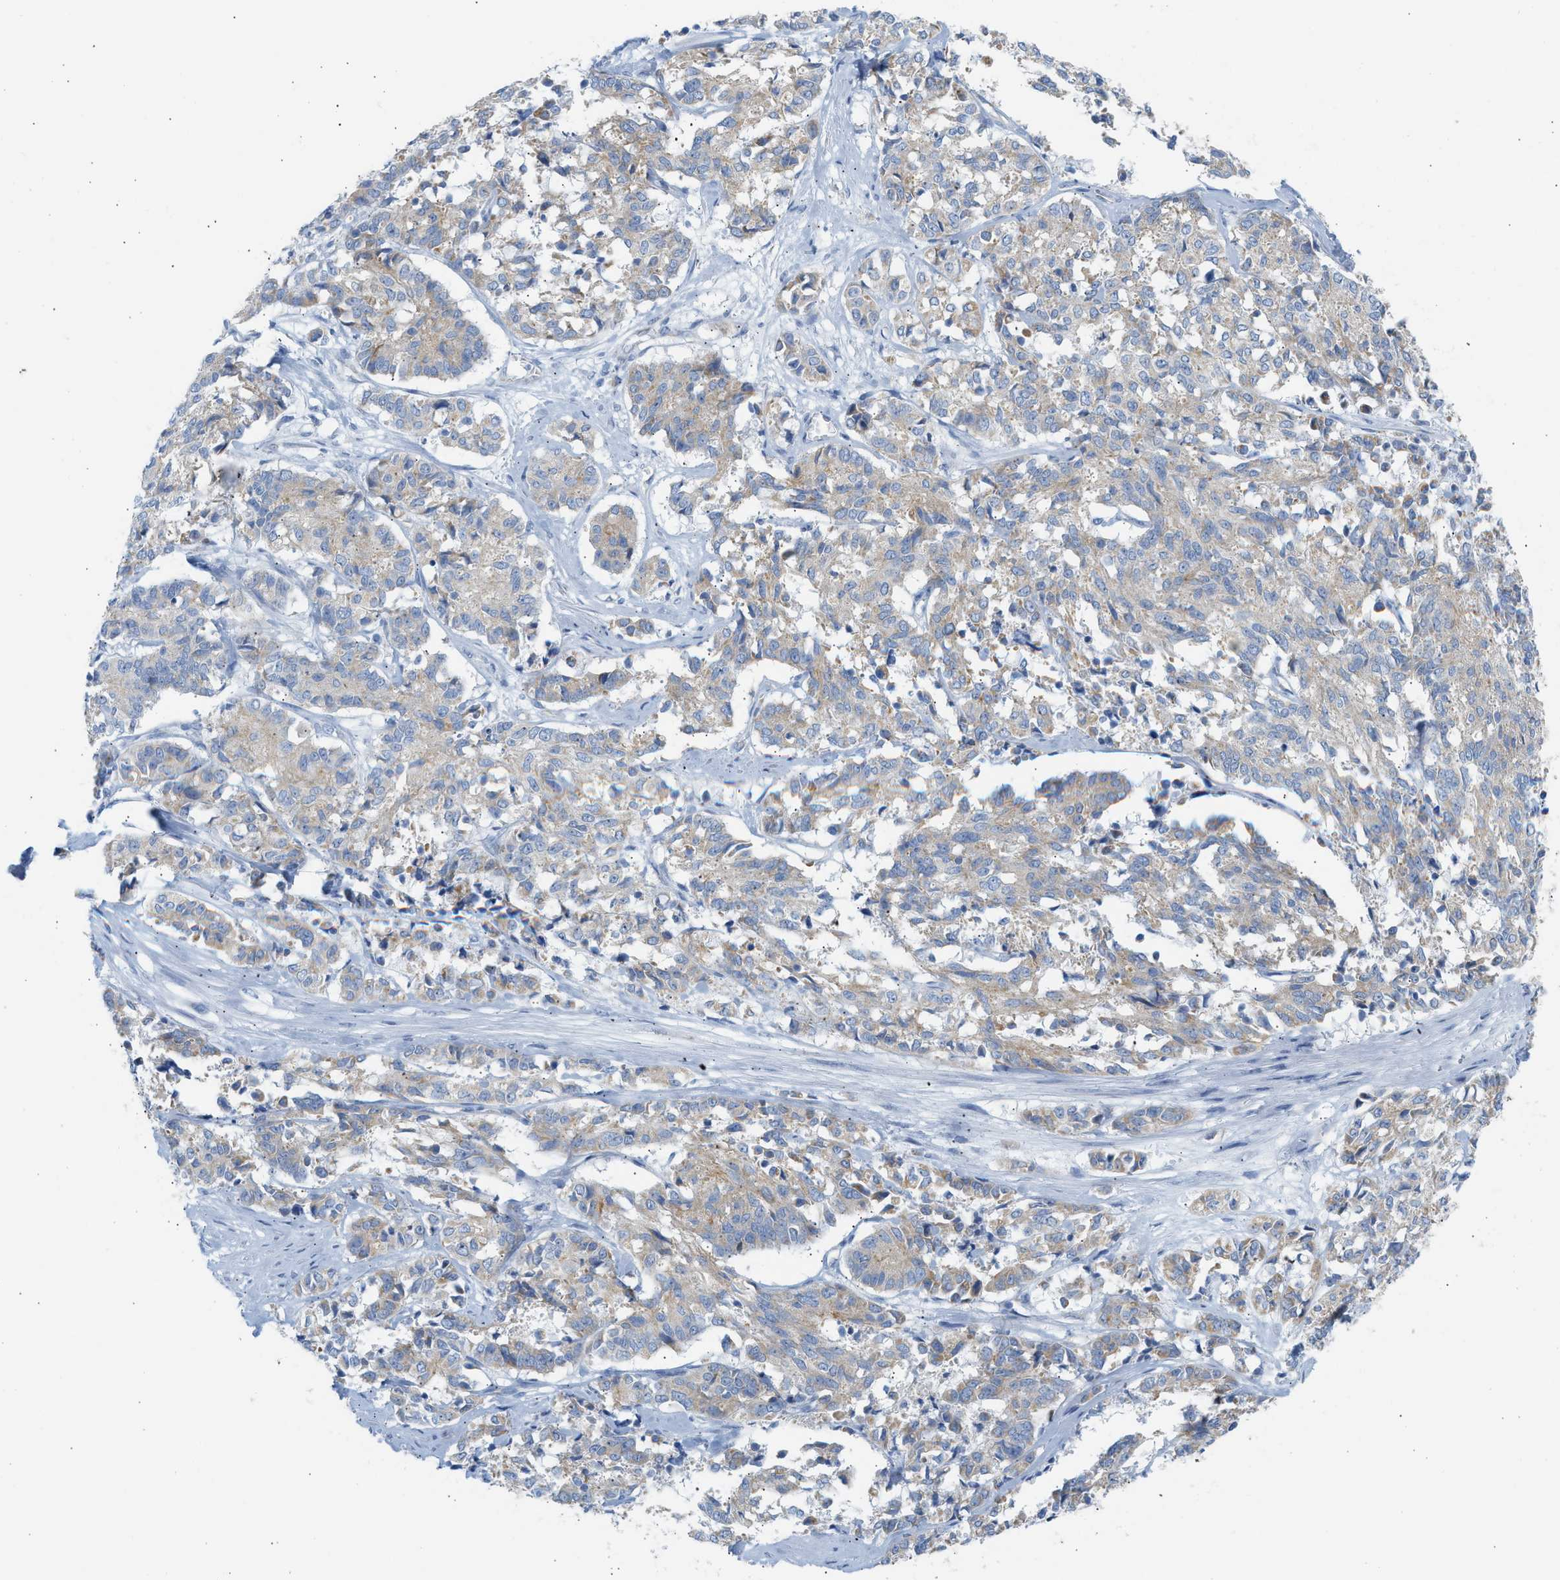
{"staining": {"intensity": "weak", "quantity": ">75%", "location": "cytoplasmic/membranous"}, "tissue": "cervical cancer", "cell_type": "Tumor cells", "image_type": "cancer", "snomed": [{"axis": "morphology", "description": "Squamous cell carcinoma, NOS"}, {"axis": "topography", "description": "Cervix"}], "caption": "Weak cytoplasmic/membranous staining for a protein is appreciated in about >75% of tumor cells of cervical cancer (squamous cell carcinoma) using IHC.", "gene": "NDUFS8", "patient": {"sex": "female", "age": 35}}